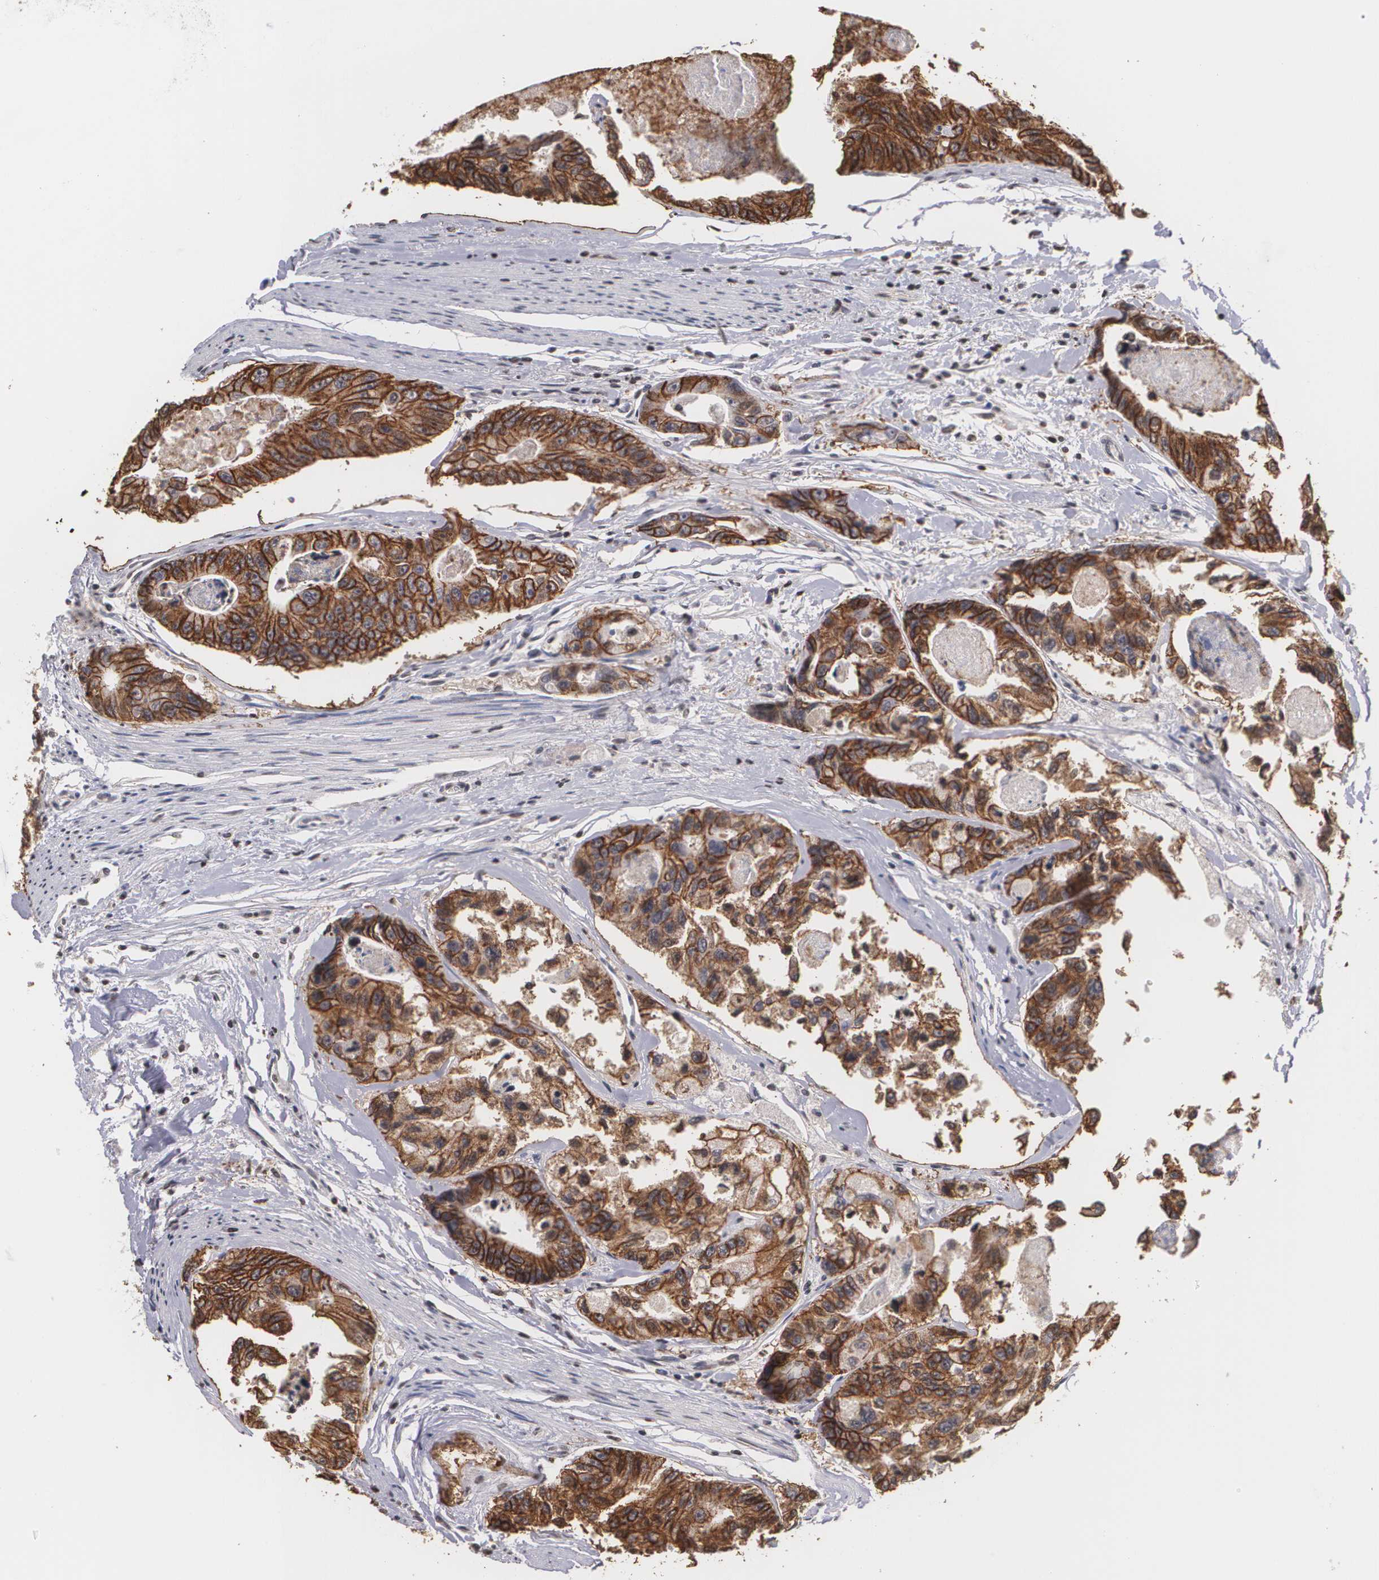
{"staining": {"intensity": "moderate", "quantity": ">75%", "location": "cytoplasmic/membranous"}, "tissue": "colorectal cancer", "cell_type": "Tumor cells", "image_type": "cancer", "snomed": [{"axis": "morphology", "description": "Adenocarcinoma, NOS"}, {"axis": "topography", "description": "Colon"}], "caption": "Colorectal adenocarcinoma was stained to show a protein in brown. There is medium levels of moderate cytoplasmic/membranous staining in about >75% of tumor cells.", "gene": "THRB", "patient": {"sex": "female", "age": 86}}